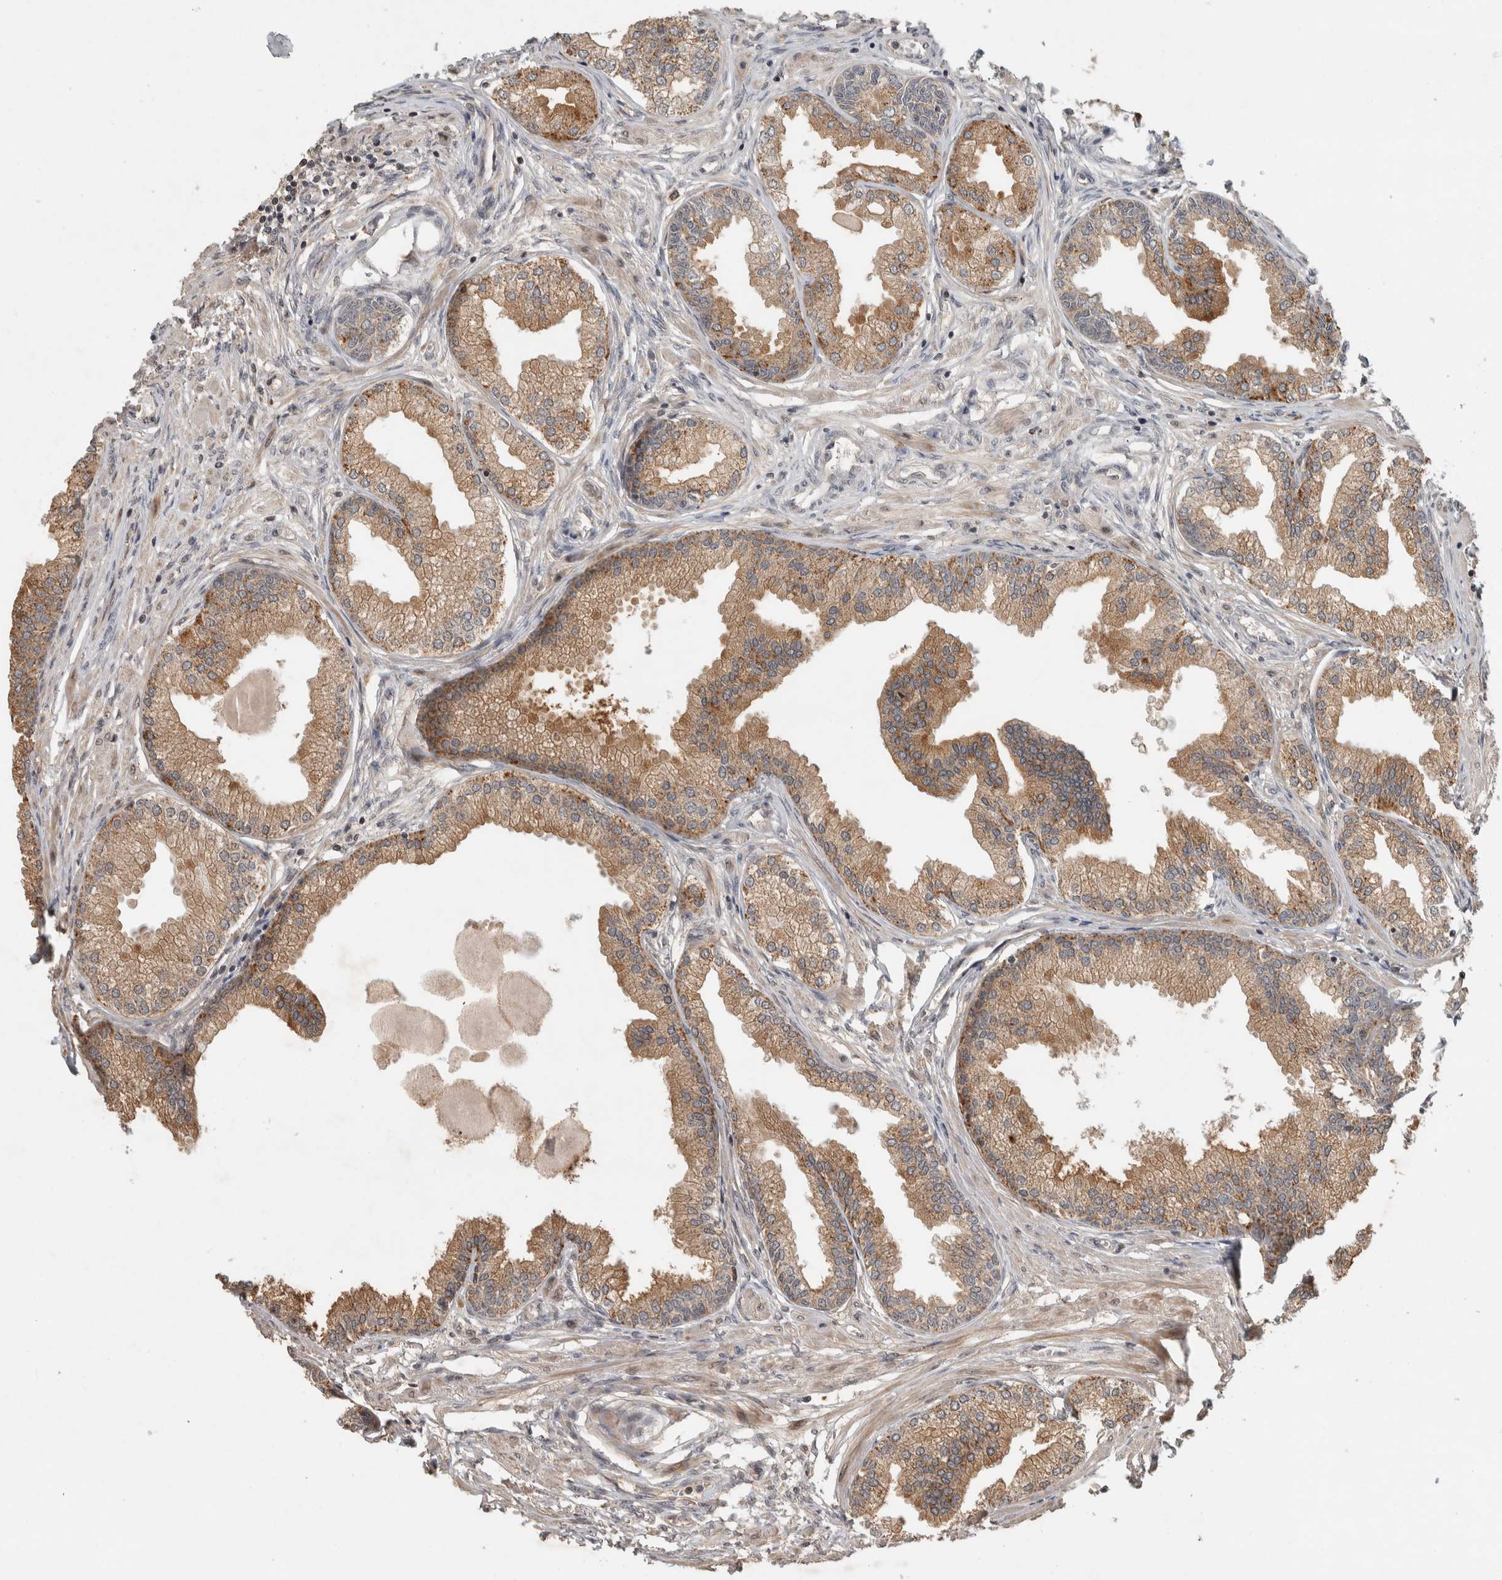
{"staining": {"intensity": "moderate", "quantity": ">75%", "location": "cytoplasmic/membranous"}, "tissue": "prostate", "cell_type": "Glandular cells", "image_type": "normal", "snomed": [{"axis": "morphology", "description": "Normal tissue, NOS"}, {"axis": "morphology", "description": "Urothelial carcinoma, Low grade"}, {"axis": "topography", "description": "Urinary bladder"}, {"axis": "topography", "description": "Prostate"}], "caption": "DAB (3,3'-diaminobenzidine) immunohistochemical staining of unremarkable prostate shows moderate cytoplasmic/membranous protein positivity in about >75% of glandular cells. (brown staining indicates protein expression, while blue staining denotes nuclei).", "gene": "PITPNC1", "patient": {"sex": "male", "age": 60}}